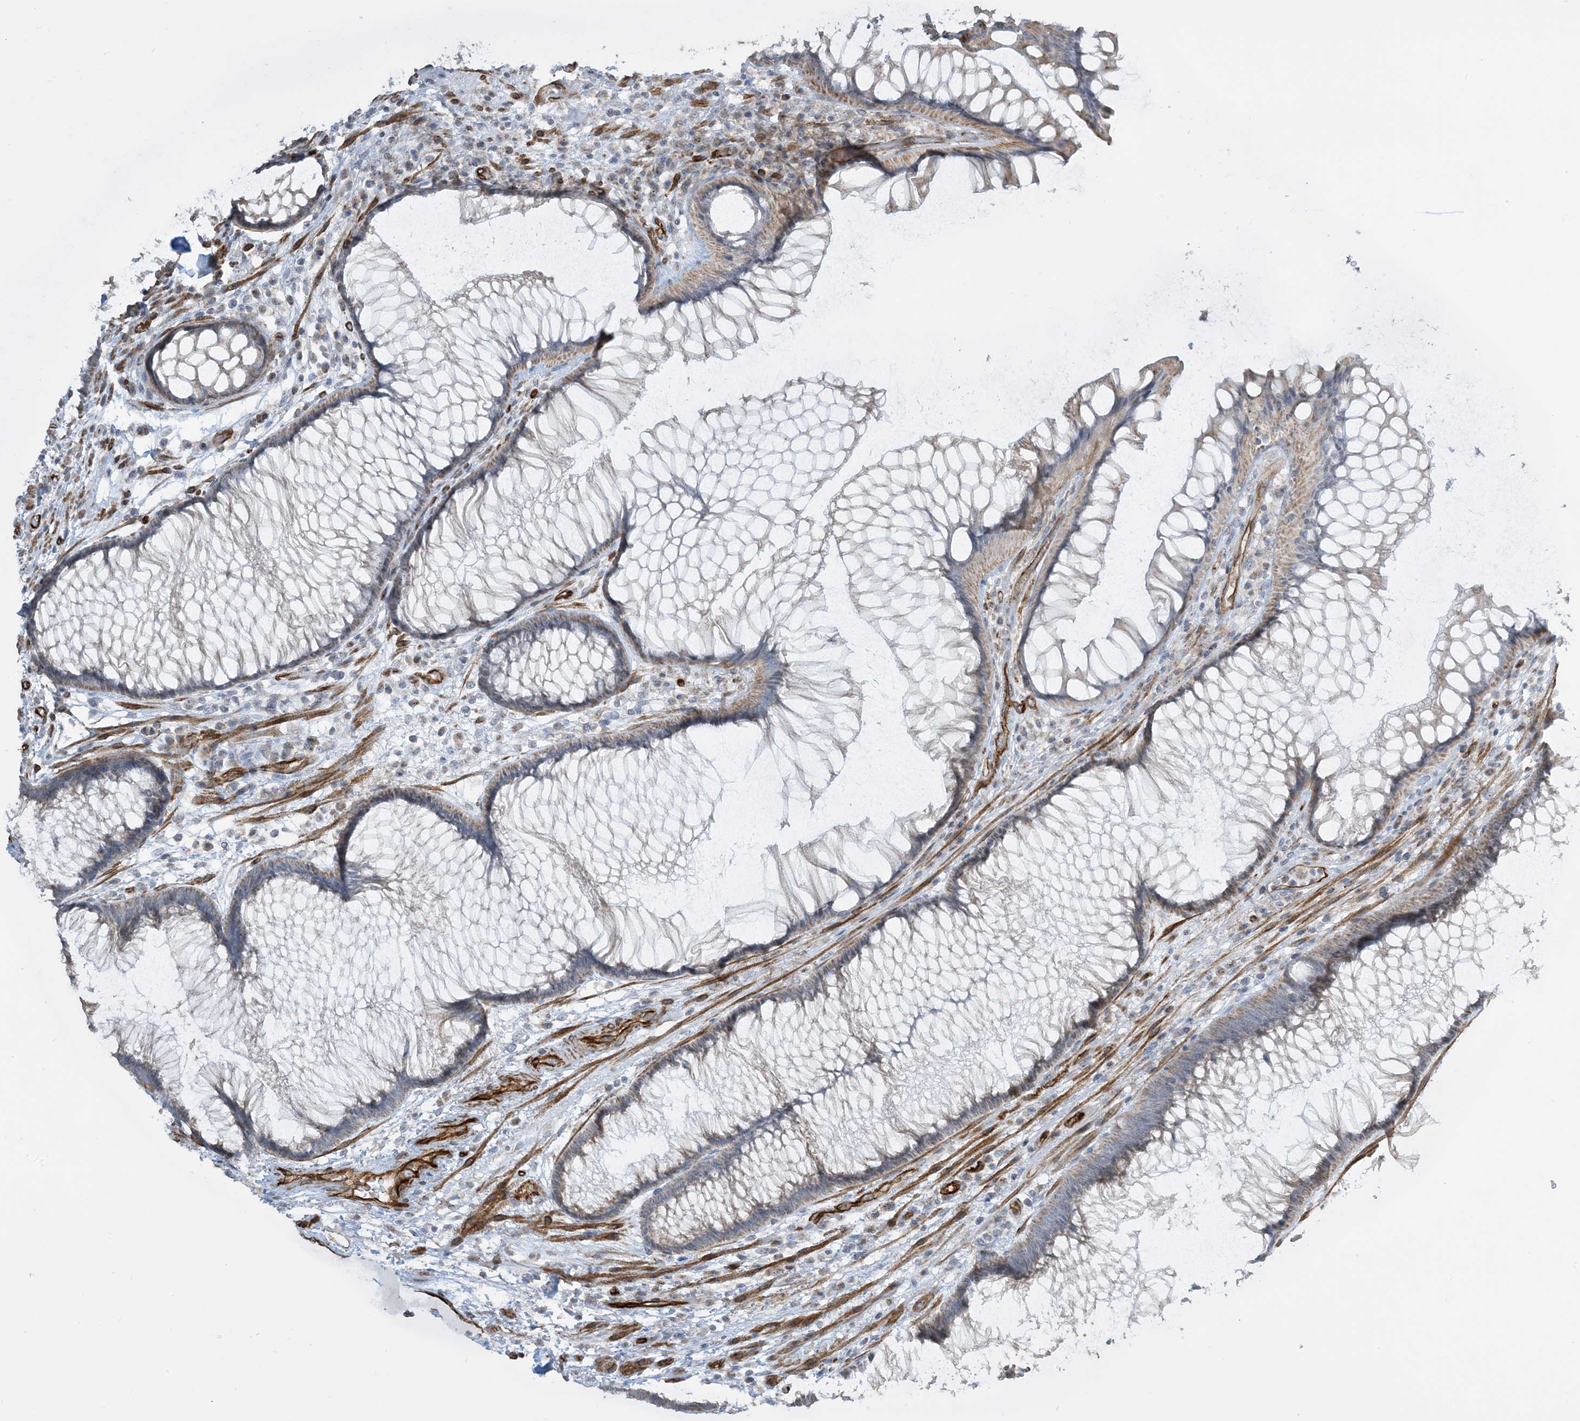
{"staining": {"intensity": "weak", "quantity": "25%-75%", "location": "cytoplasmic/membranous"}, "tissue": "rectum", "cell_type": "Glandular cells", "image_type": "normal", "snomed": [{"axis": "morphology", "description": "Normal tissue, NOS"}, {"axis": "topography", "description": "Rectum"}], "caption": "A high-resolution micrograph shows IHC staining of benign rectum, which shows weak cytoplasmic/membranous staining in about 25%-75% of glandular cells. (Brightfield microscopy of DAB IHC at high magnification).", "gene": "AGA", "patient": {"sex": "male", "age": 51}}